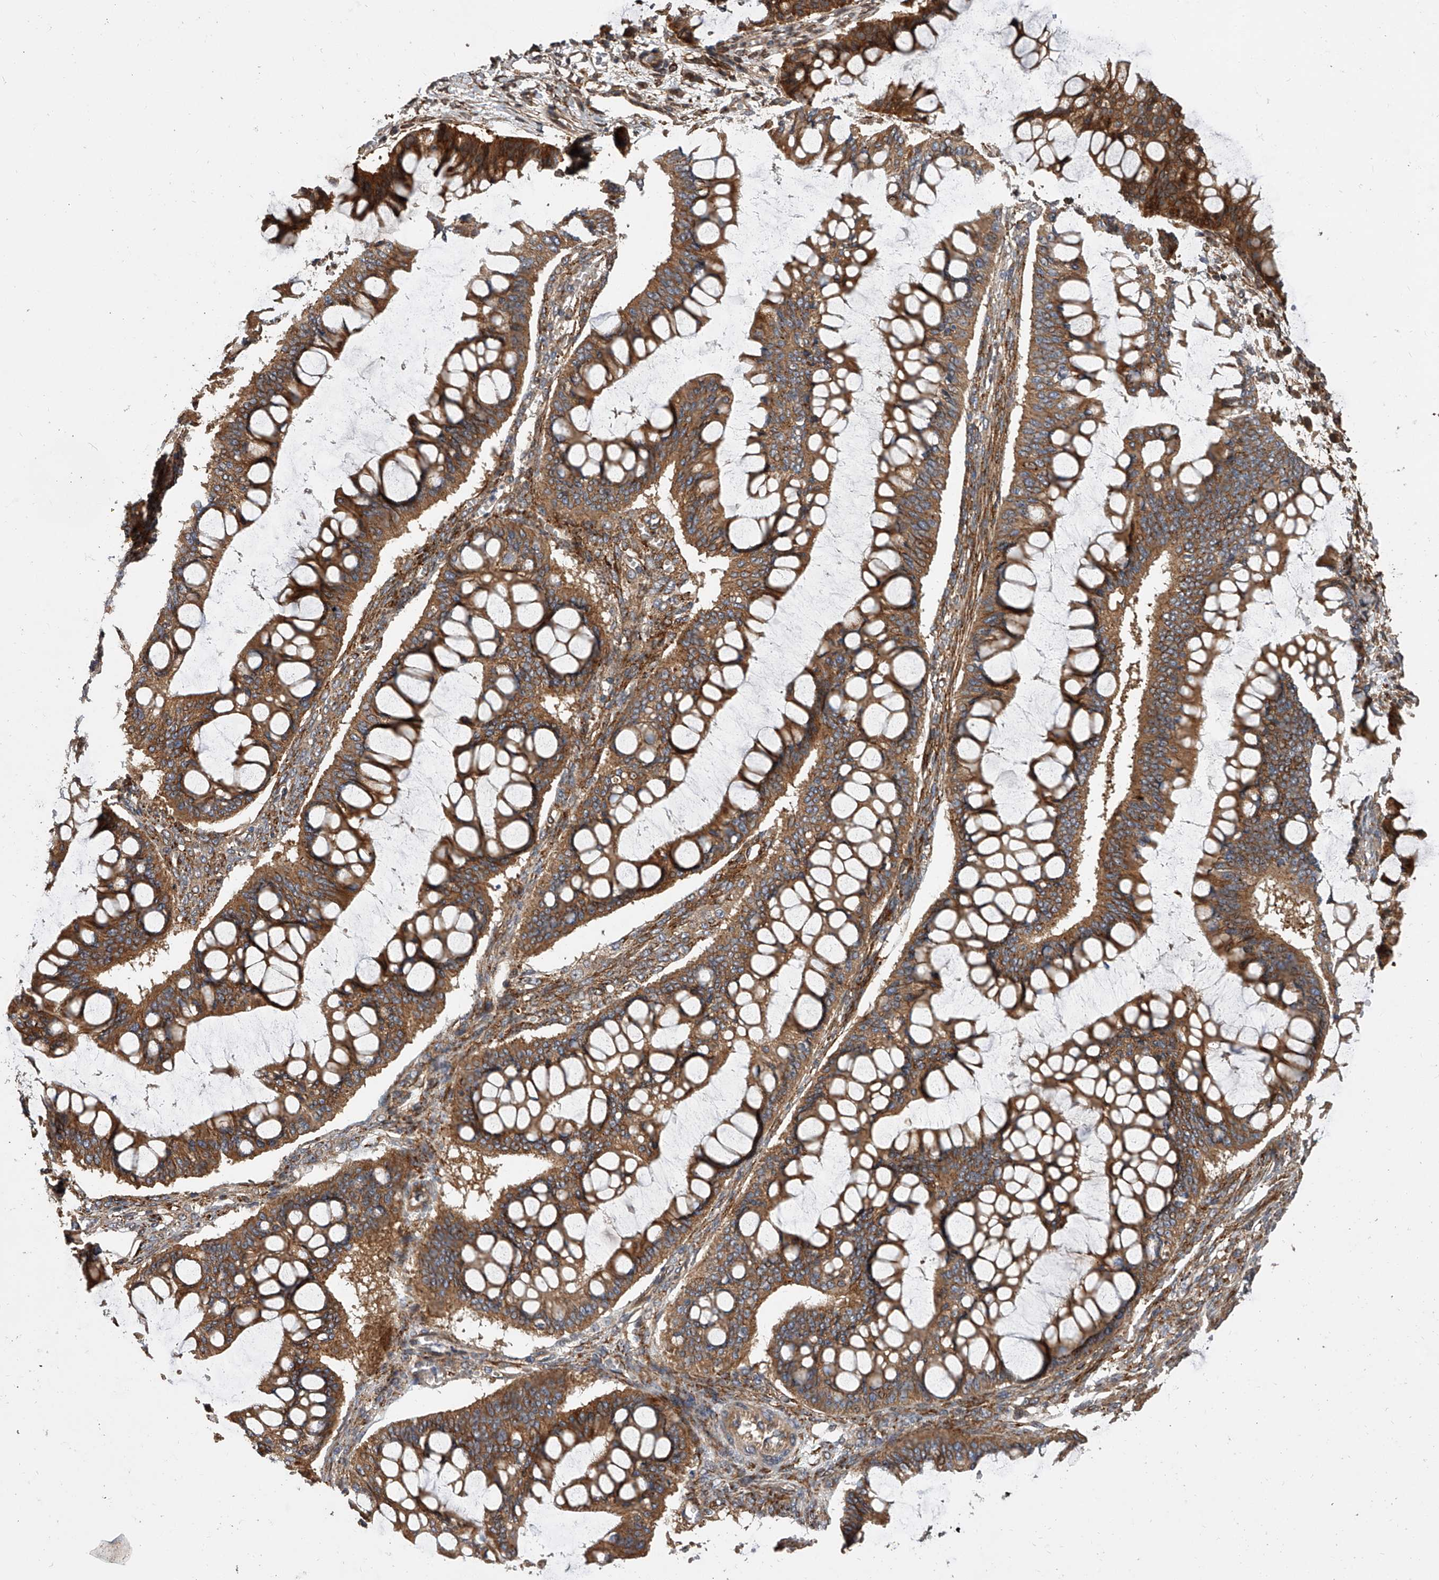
{"staining": {"intensity": "moderate", "quantity": ">75%", "location": "cytoplasmic/membranous"}, "tissue": "ovarian cancer", "cell_type": "Tumor cells", "image_type": "cancer", "snomed": [{"axis": "morphology", "description": "Cystadenocarcinoma, mucinous, NOS"}, {"axis": "topography", "description": "Ovary"}], "caption": "This photomicrograph reveals mucinous cystadenocarcinoma (ovarian) stained with immunohistochemistry to label a protein in brown. The cytoplasmic/membranous of tumor cells show moderate positivity for the protein. Nuclei are counter-stained blue.", "gene": "USP47", "patient": {"sex": "female", "age": 73}}